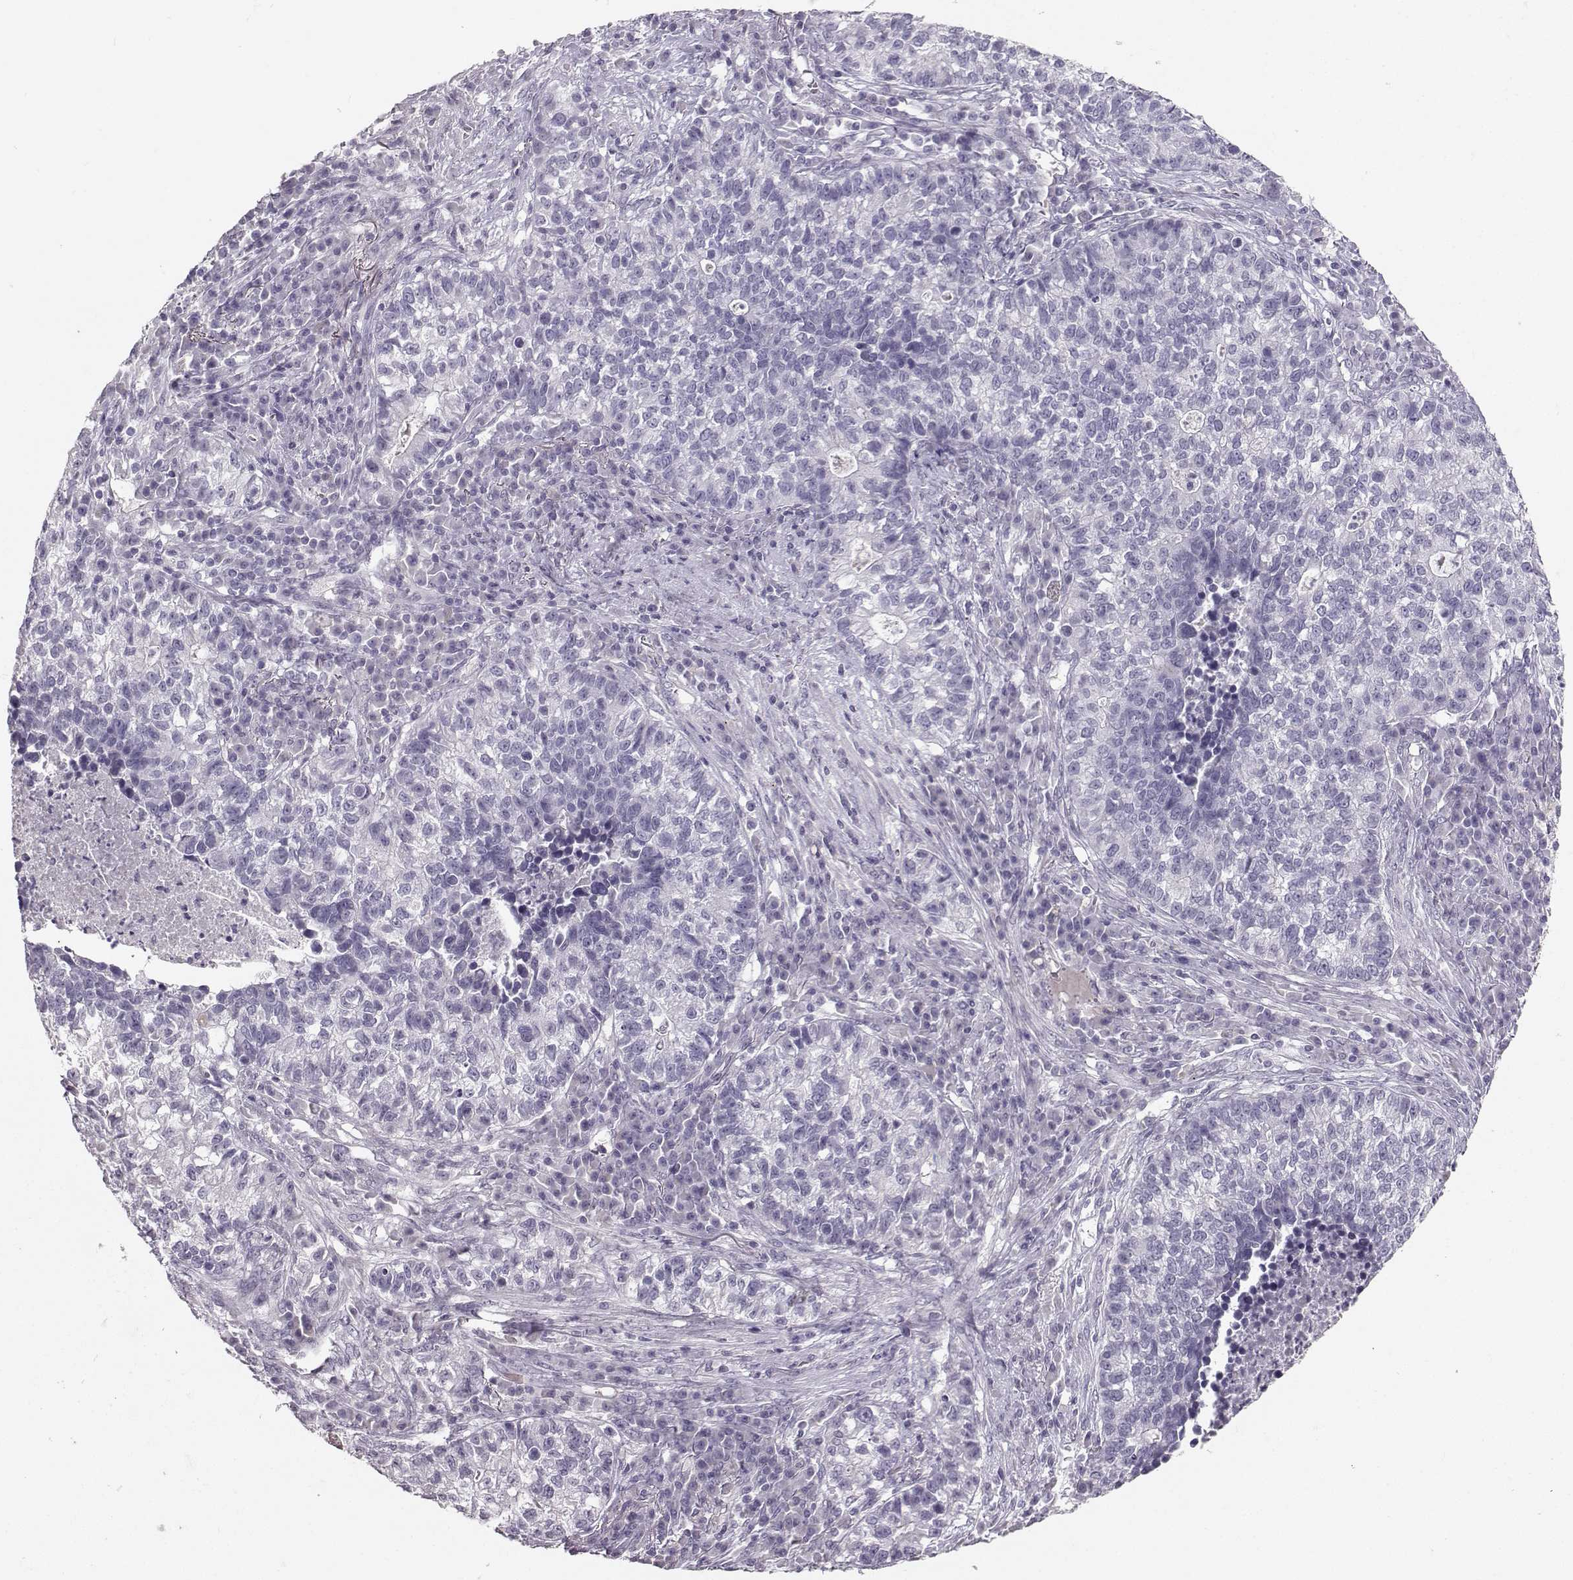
{"staining": {"intensity": "negative", "quantity": "none", "location": "none"}, "tissue": "lung cancer", "cell_type": "Tumor cells", "image_type": "cancer", "snomed": [{"axis": "morphology", "description": "Adenocarcinoma, NOS"}, {"axis": "topography", "description": "Lung"}], "caption": "Immunohistochemistry of lung cancer (adenocarcinoma) displays no staining in tumor cells.", "gene": "PKP2", "patient": {"sex": "male", "age": 57}}